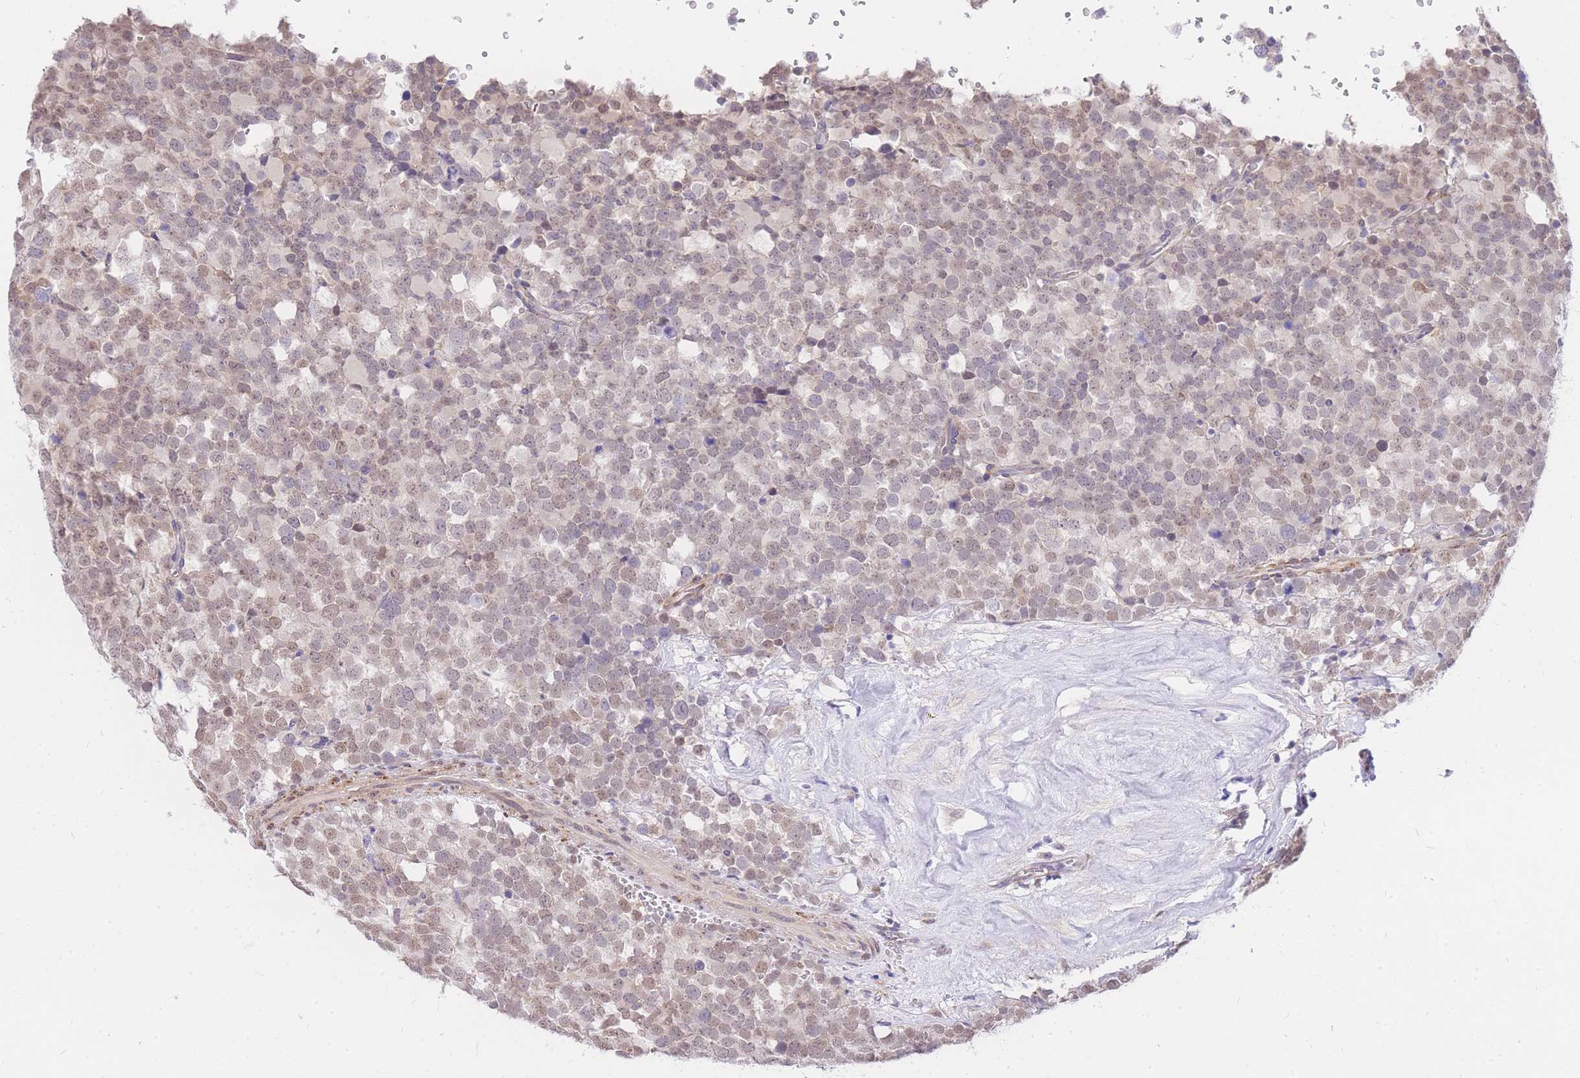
{"staining": {"intensity": "weak", "quantity": "25%-75%", "location": "nuclear"}, "tissue": "testis cancer", "cell_type": "Tumor cells", "image_type": "cancer", "snomed": [{"axis": "morphology", "description": "Seminoma, NOS"}, {"axis": "topography", "description": "Testis"}], "caption": "Testis cancer (seminoma) tissue shows weak nuclear positivity in about 25%-75% of tumor cells", "gene": "S100PBP", "patient": {"sex": "male", "age": 71}}